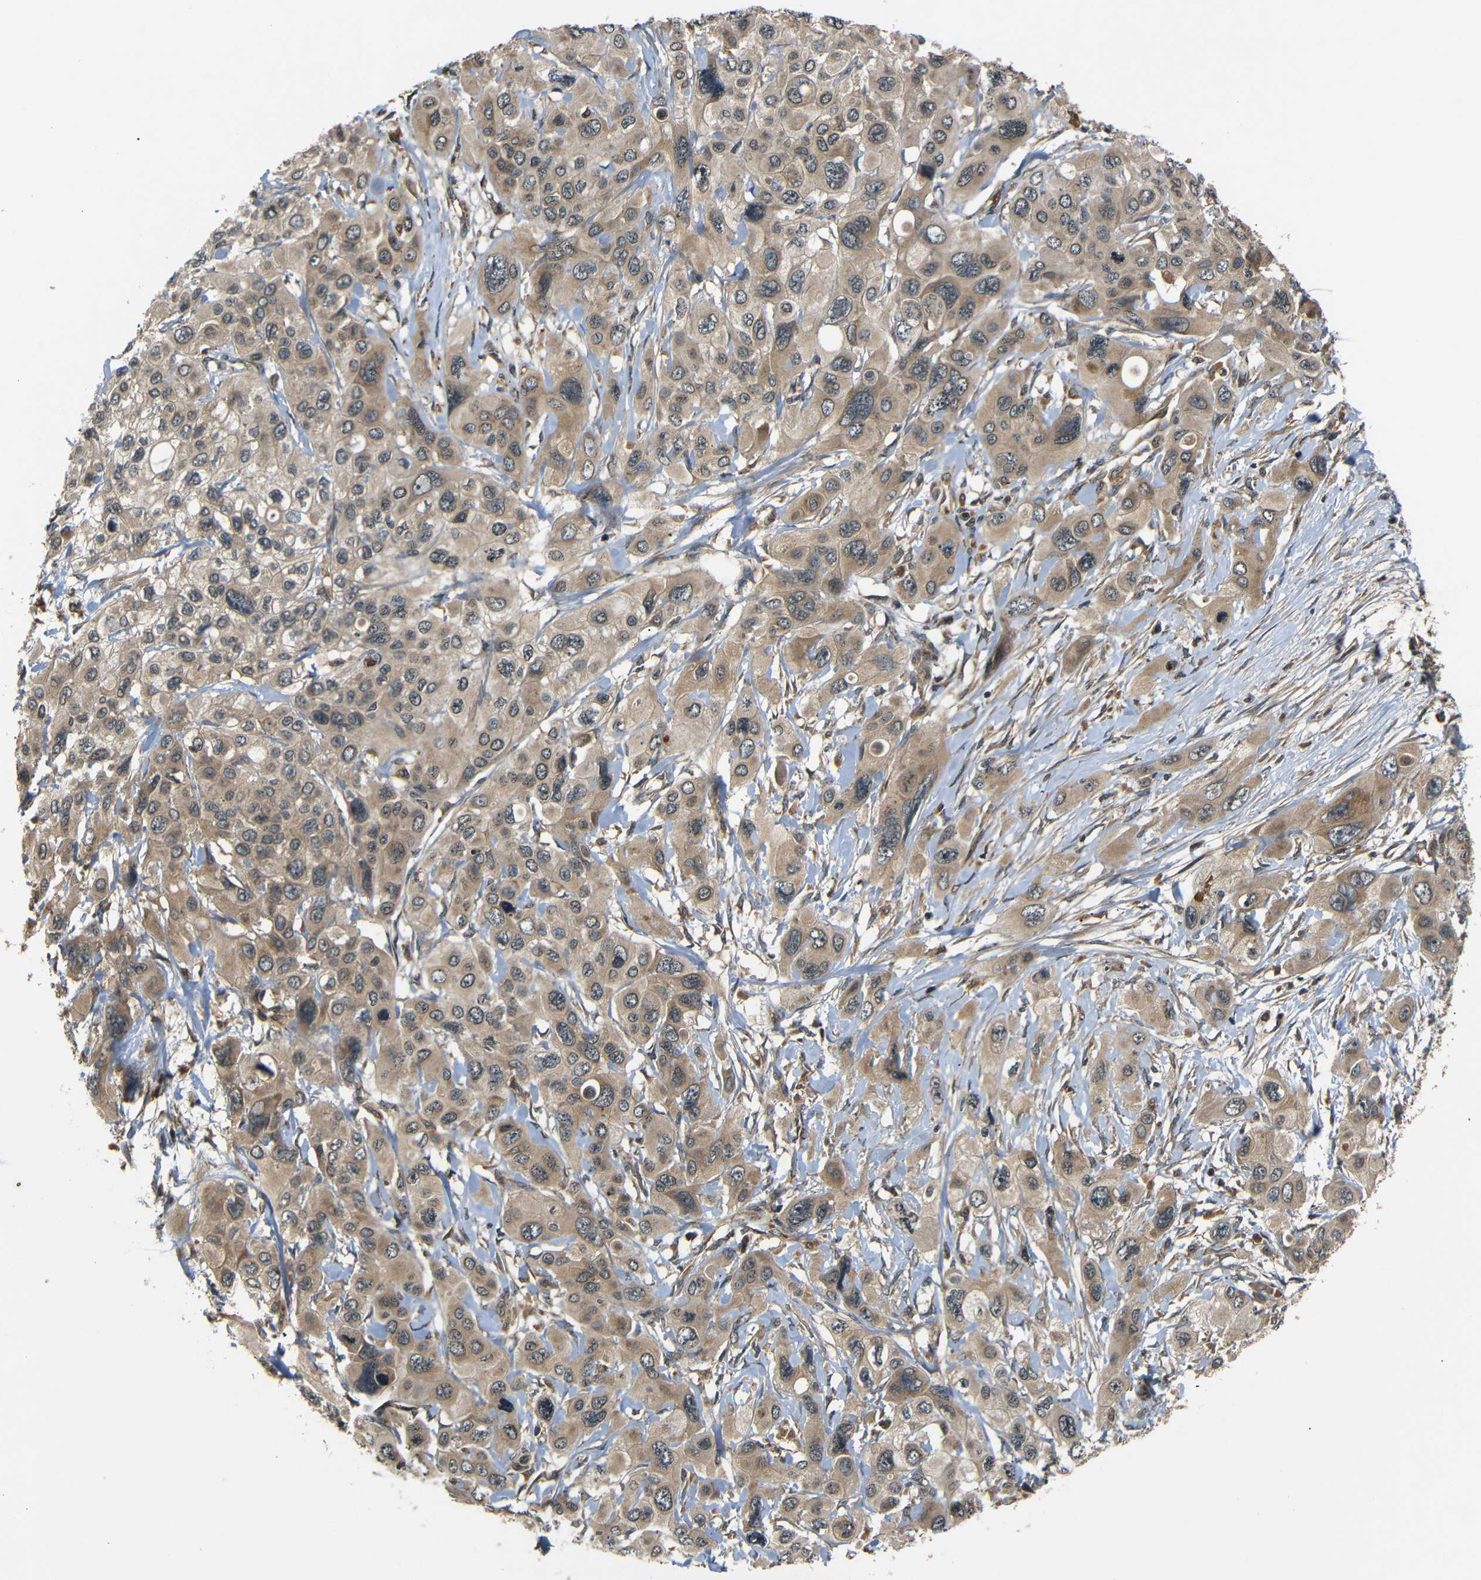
{"staining": {"intensity": "weak", "quantity": ">75%", "location": "cytoplasmic/membranous"}, "tissue": "pancreatic cancer", "cell_type": "Tumor cells", "image_type": "cancer", "snomed": [{"axis": "morphology", "description": "Adenocarcinoma, NOS"}, {"axis": "topography", "description": "Pancreas"}], "caption": "Tumor cells show low levels of weak cytoplasmic/membranous positivity in approximately >75% of cells in adenocarcinoma (pancreatic).", "gene": "TANK", "patient": {"sex": "male", "age": 73}}